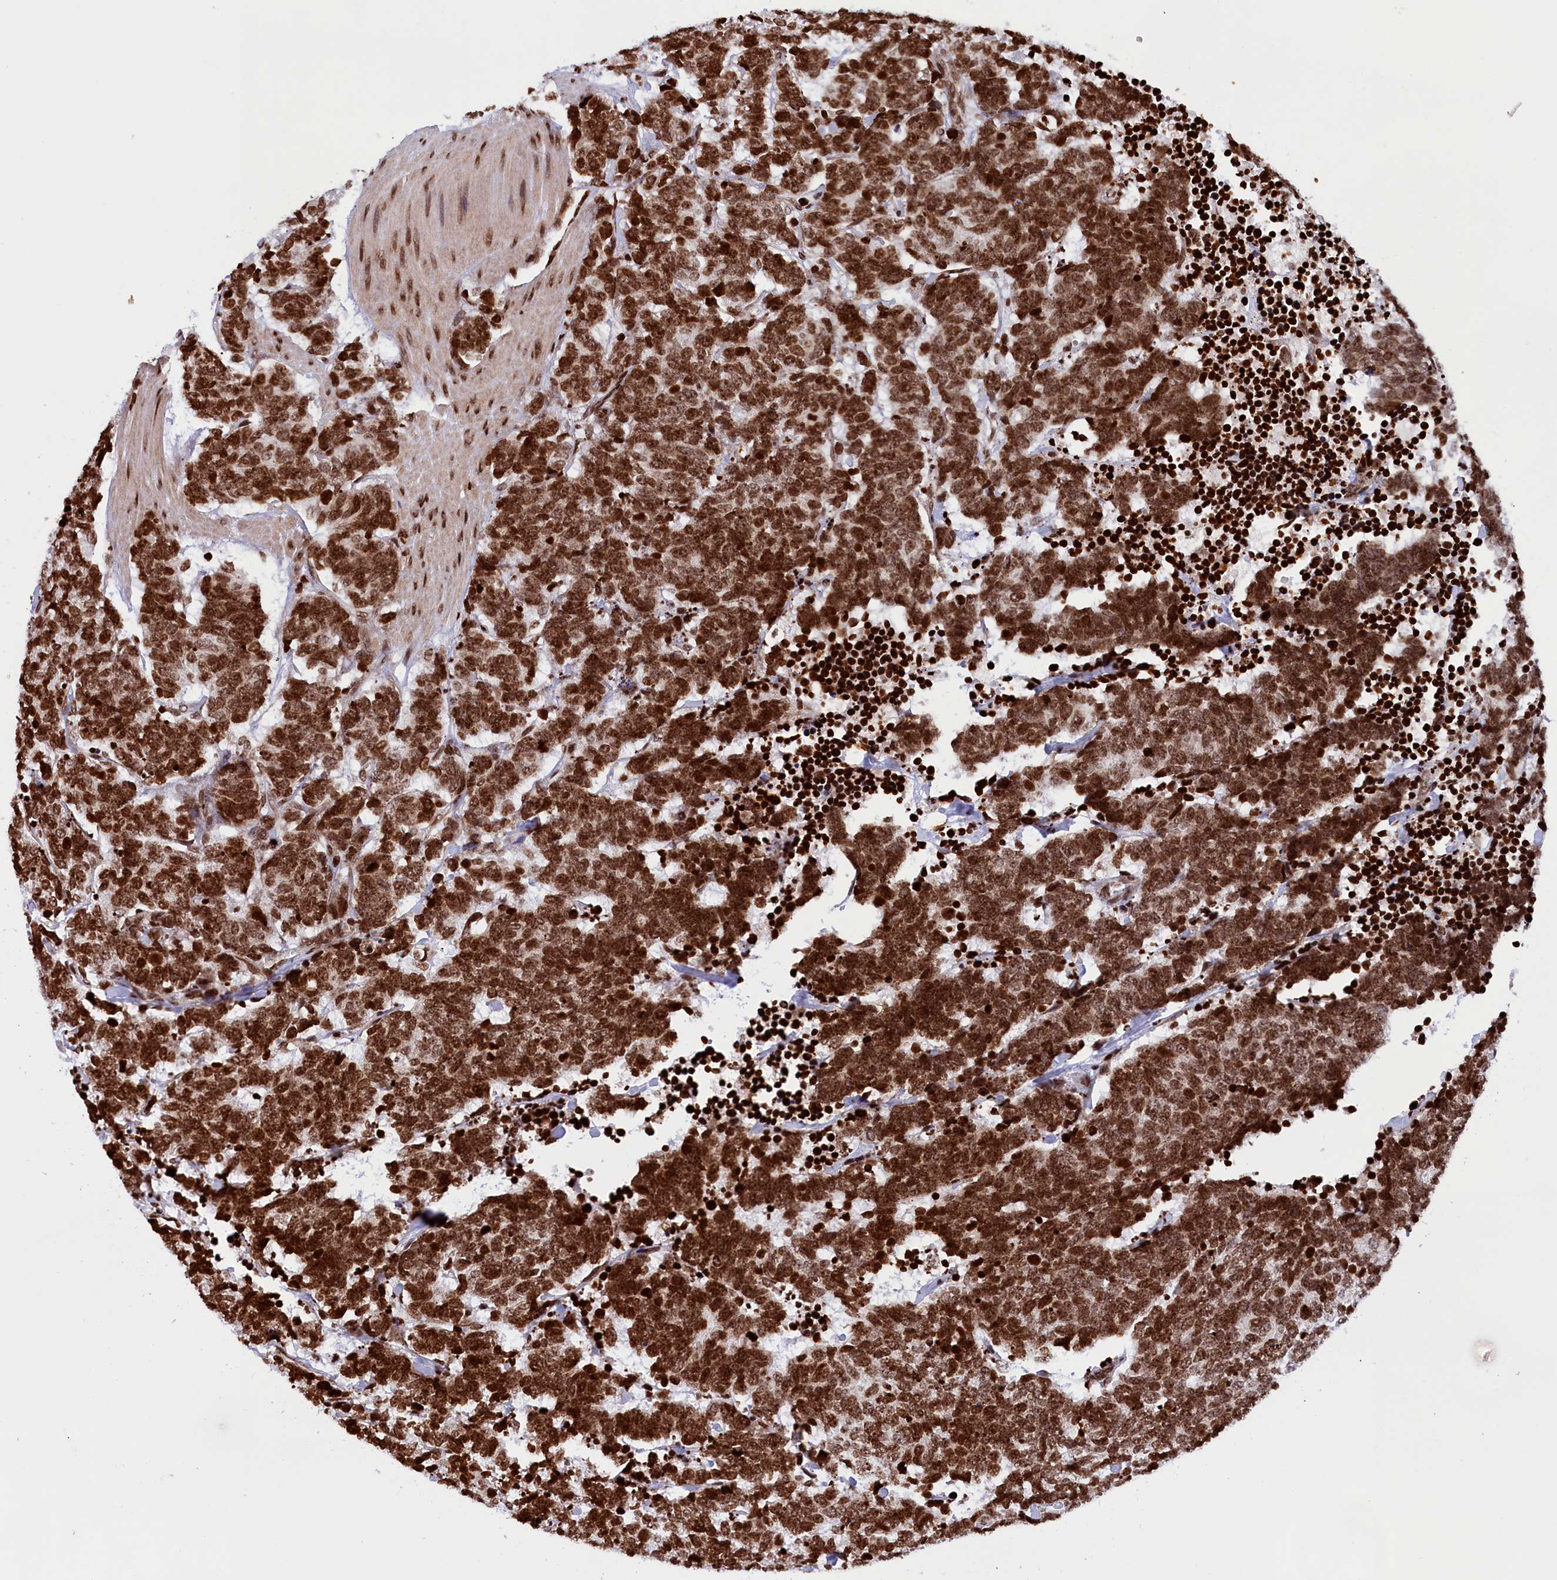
{"staining": {"intensity": "strong", "quantity": ">75%", "location": "nuclear"}, "tissue": "carcinoid", "cell_type": "Tumor cells", "image_type": "cancer", "snomed": [{"axis": "morphology", "description": "Carcinoma, NOS"}, {"axis": "morphology", "description": "Carcinoid, malignant, NOS"}, {"axis": "topography", "description": "Urinary bladder"}], "caption": "Human carcinoma stained with a brown dye exhibits strong nuclear positive positivity in approximately >75% of tumor cells.", "gene": "TIMM29", "patient": {"sex": "male", "age": 57}}